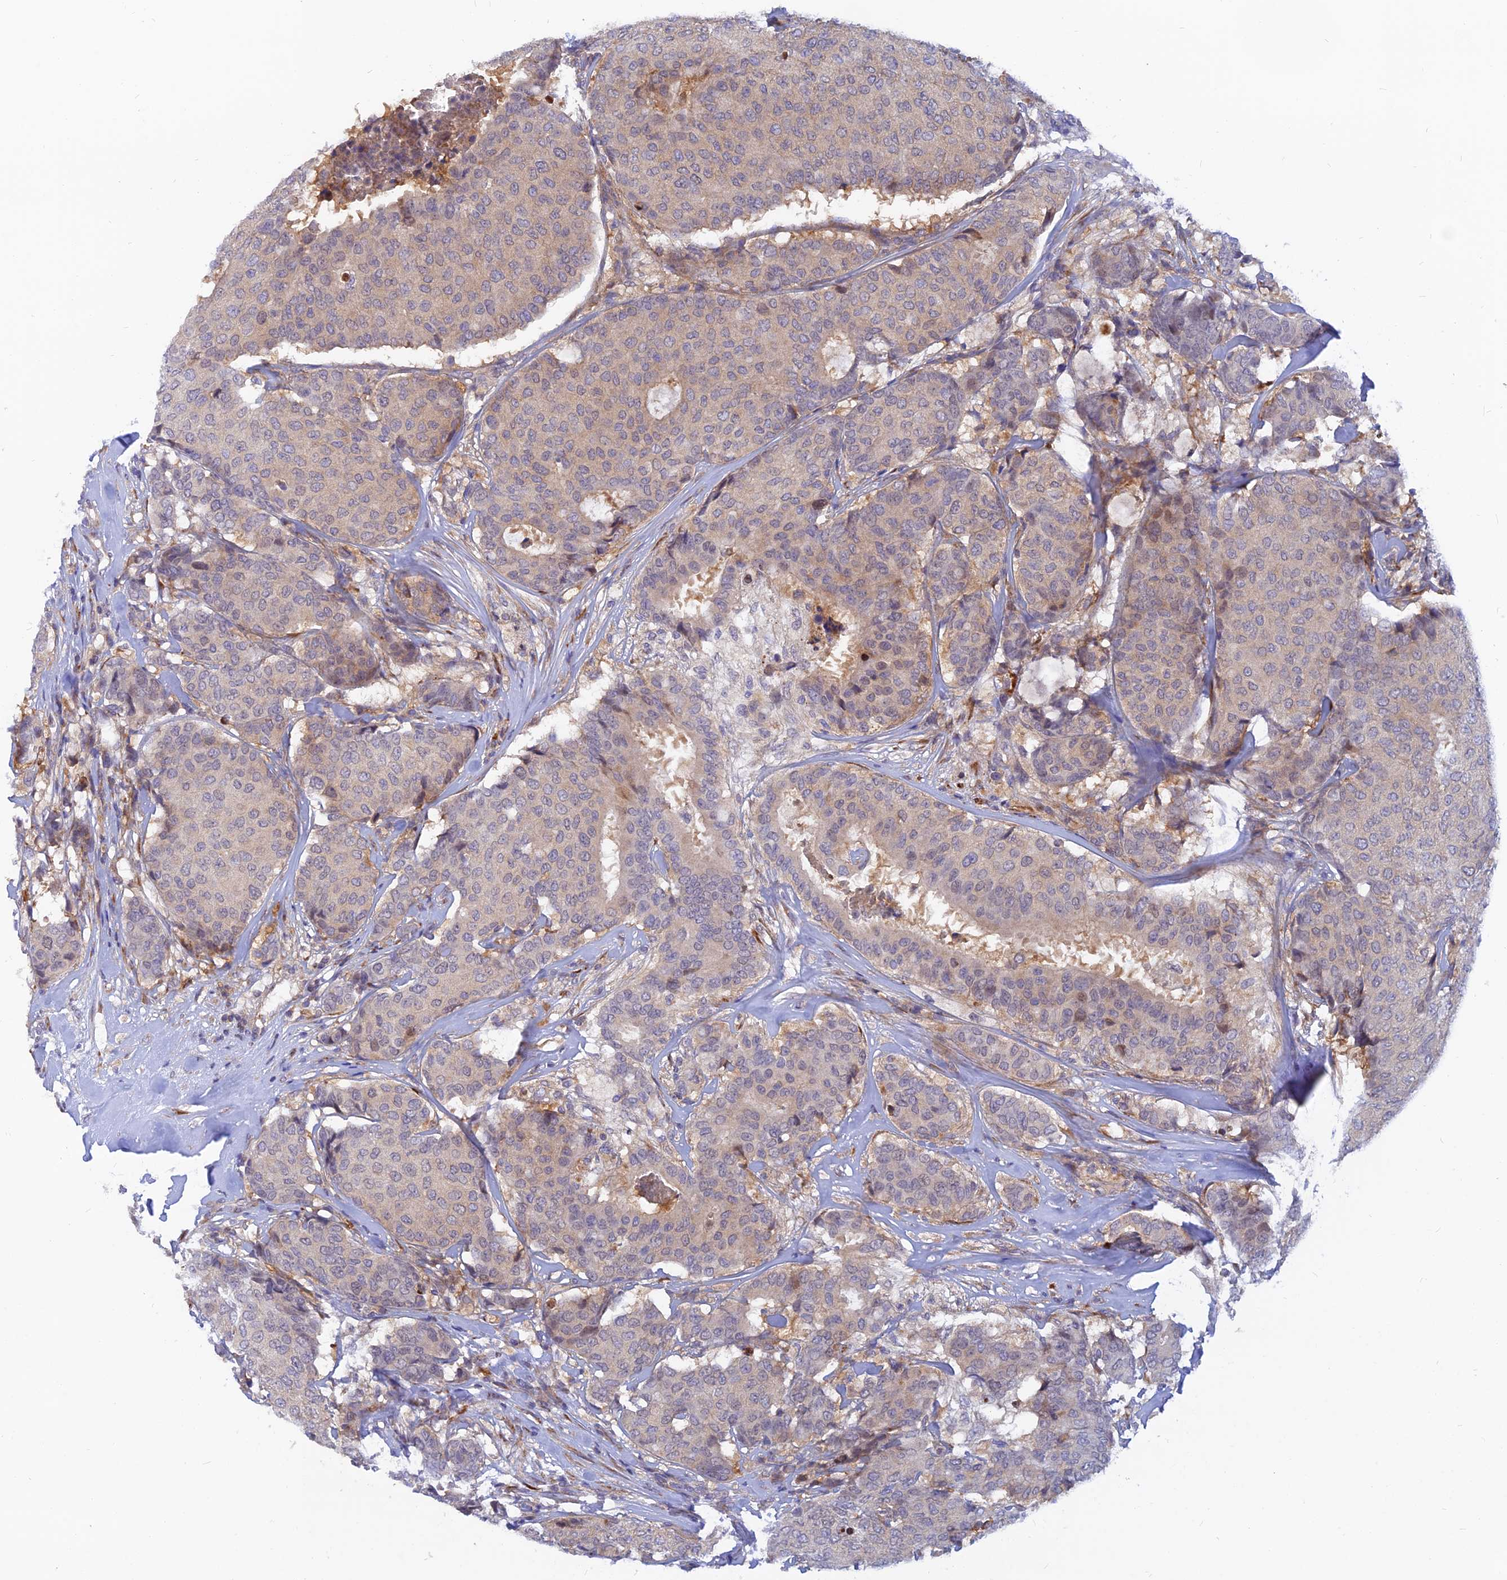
{"staining": {"intensity": "negative", "quantity": "none", "location": "none"}, "tissue": "breast cancer", "cell_type": "Tumor cells", "image_type": "cancer", "snomed": [{"axis": "morphology", "description": "Duct carcinoma"}, {"axis": "topography", "description": "Breast"}], "caption": "Immunohistochemical staining of breast cancer exhibits no significant expression in tumor cells.", "gene": "DNAJC16", "patient": {"sex": "female", "age": 75}}